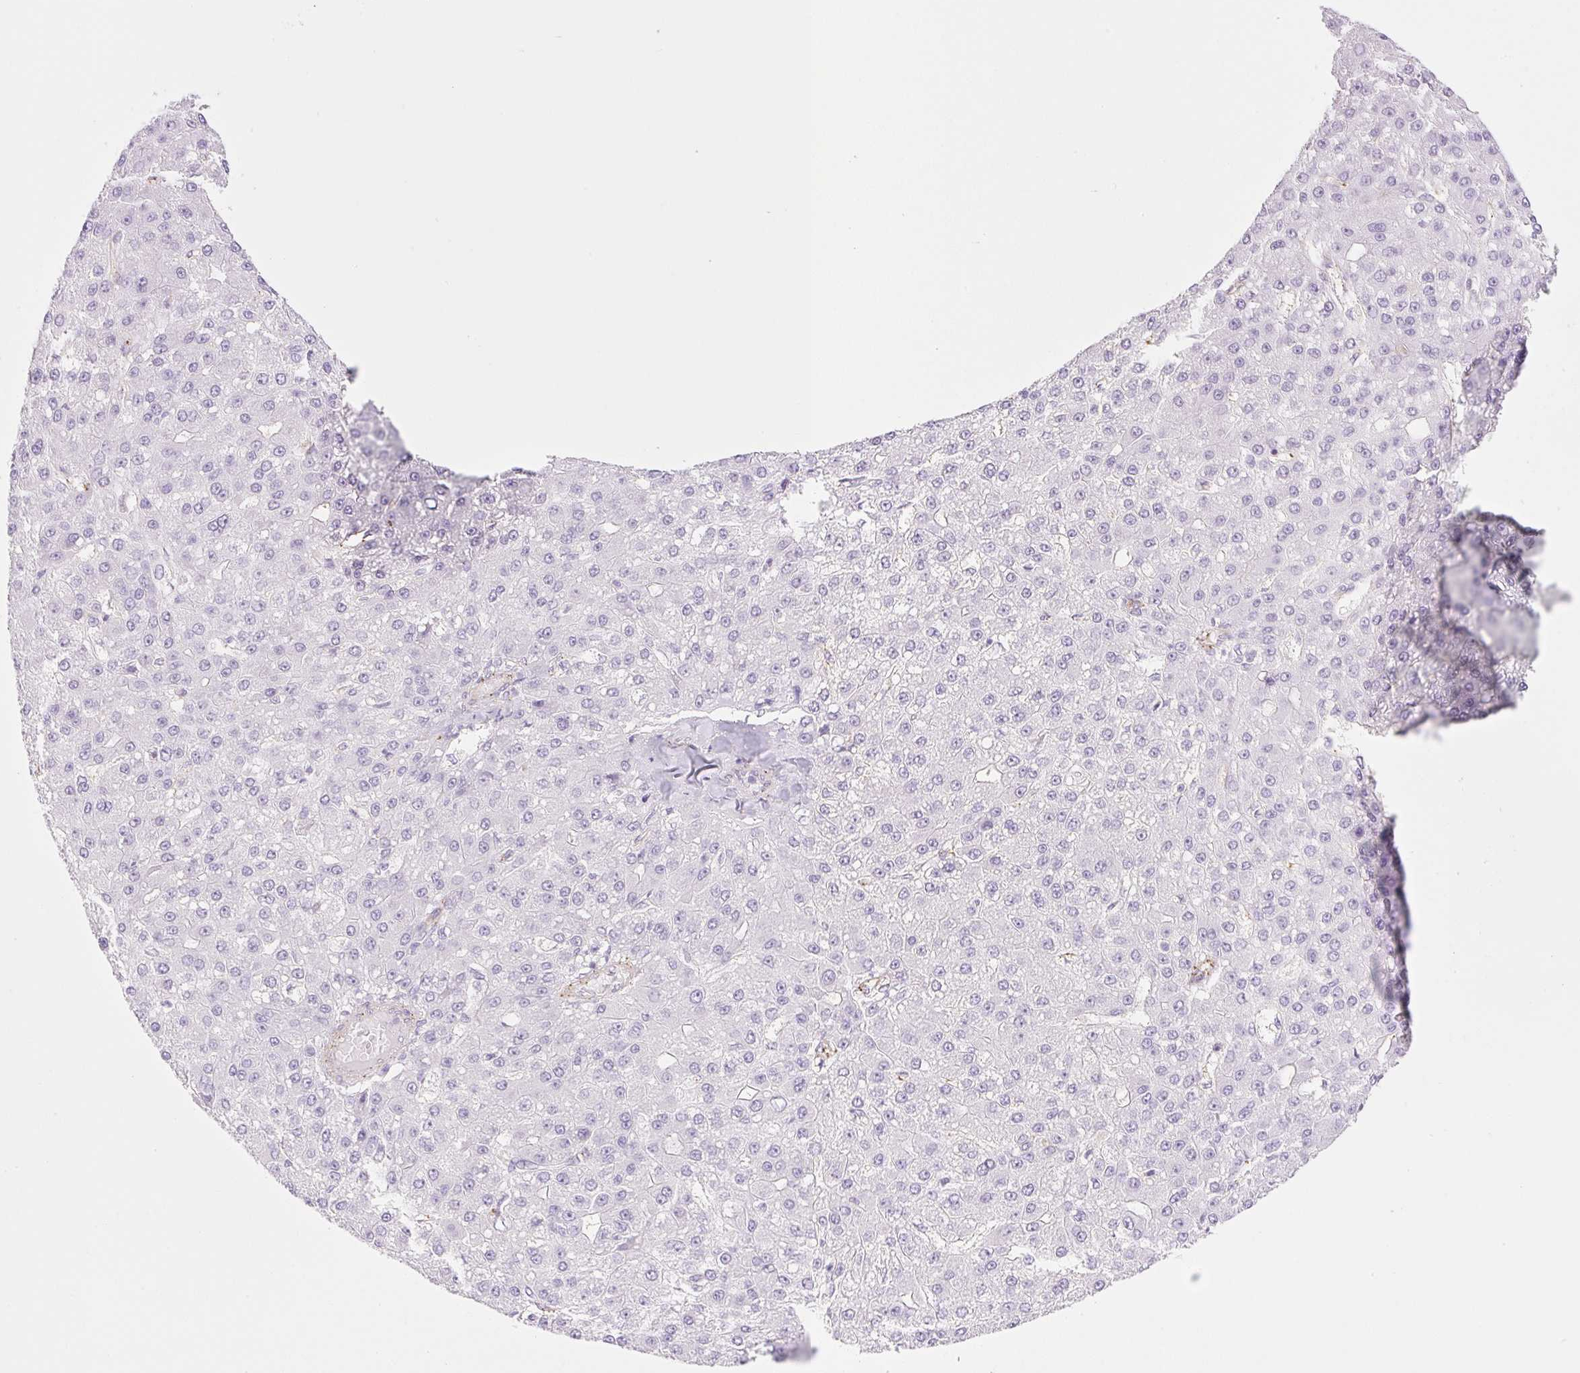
{"staining": {"intensity": "negative", "quantity": "none", "location": "none"}, "tissue": "liver cancer", "cell_type": "Tumor cells", "image_type": "cancer", "snomed": [{"axis": "morphology", "description": "Carcinoma, Hepatocellular, NOS"}, {"axis": "topography", "description": "Liver"}], "caption": "Liver hepatocellular carcinoma was stained to show a protein in brown. There is no significant staining in tumor cells.", "gene": "EHD3", "patient": {"sex": "male", "age": 67}}